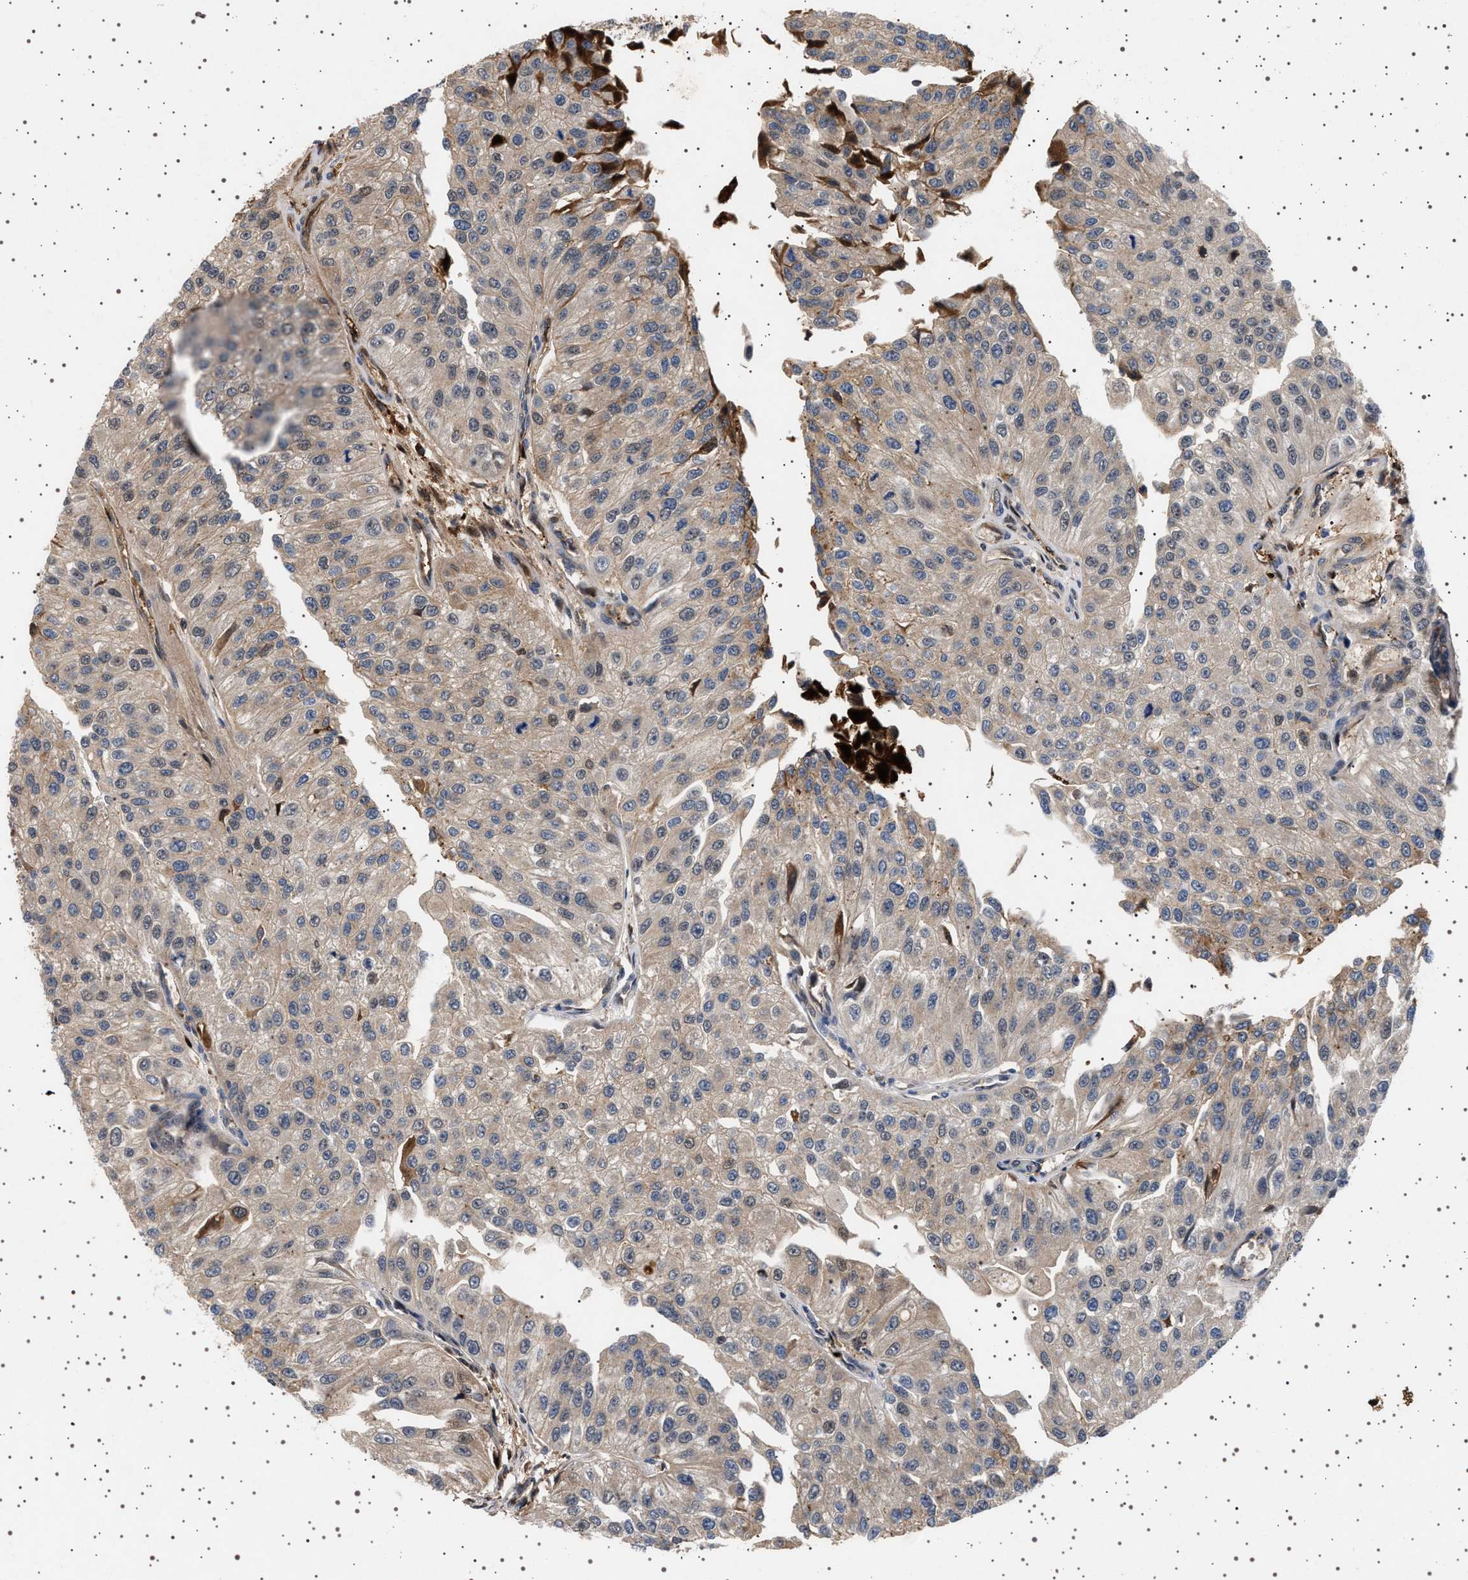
{"staining": {"intensity": "moderate", "quantity": "<25%", "location": "cytoplasmic/membranous"}, "tissue": "urothelial cancer", "cell_type": "Tumor cells", "image_type": "cancer", "snomed": [{"axis": "morphology", "description": "Urothelial carcinoma, High grade"}, {"axis": "topography", "description": "Kidney"}, {"axis": "topography", "description": "Urinary bladder"}], "caption": "DAB immunohistochemical staining of human high-grade urothelial carcinoma shows moderate cytoplasmic/membranous protein positivity in approximately <25% of tumor cells. (brown staining indicates protein expression, while blue staining denotes nuclei).", "gene": "FICD", "patient": {"sex": "male", "age": 77}}